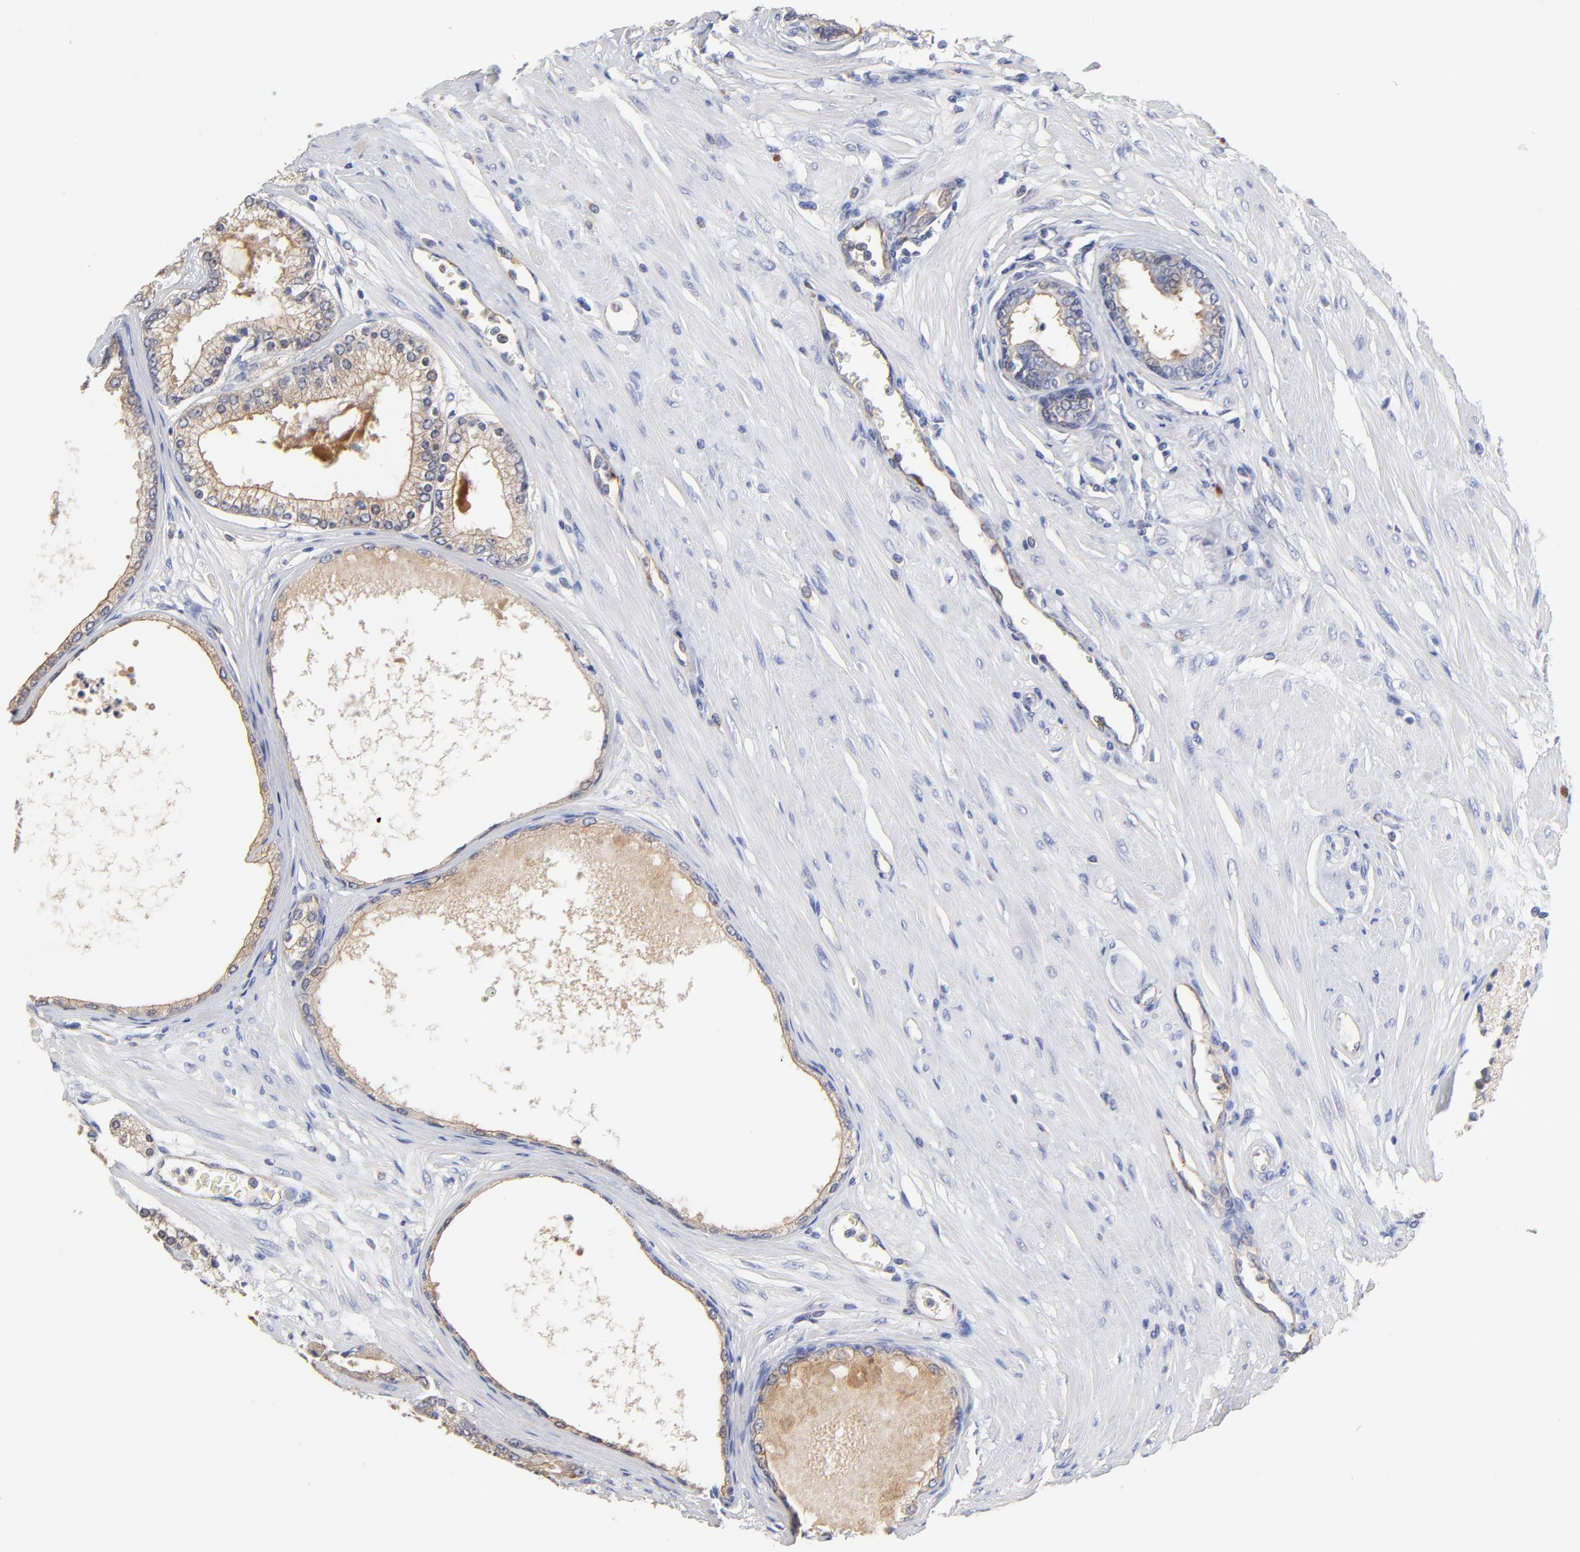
{"staining": {"intensity": "moderate", "quantity": ">75%", "location": "cytoplasmic/membranous"}, "tissue": "prostate cancer", "cell_type": "Tumor cells", "image_type": "cancer", "snomed": [{"axis": "morphology", "description": "Adenocarcinoma, Medium grade"}, {"axis": "topography", "description": "Prostate"}], "caption": "Brown immunohistochemical staining in prostate cancer (adenocarcinoma (medium-grade)) shows moderate cytoplasmic/membranous expression in approximately >75% of tumor cells.", "gene": "FBXL2", "patient": {"sex": "male", "age": 72}}